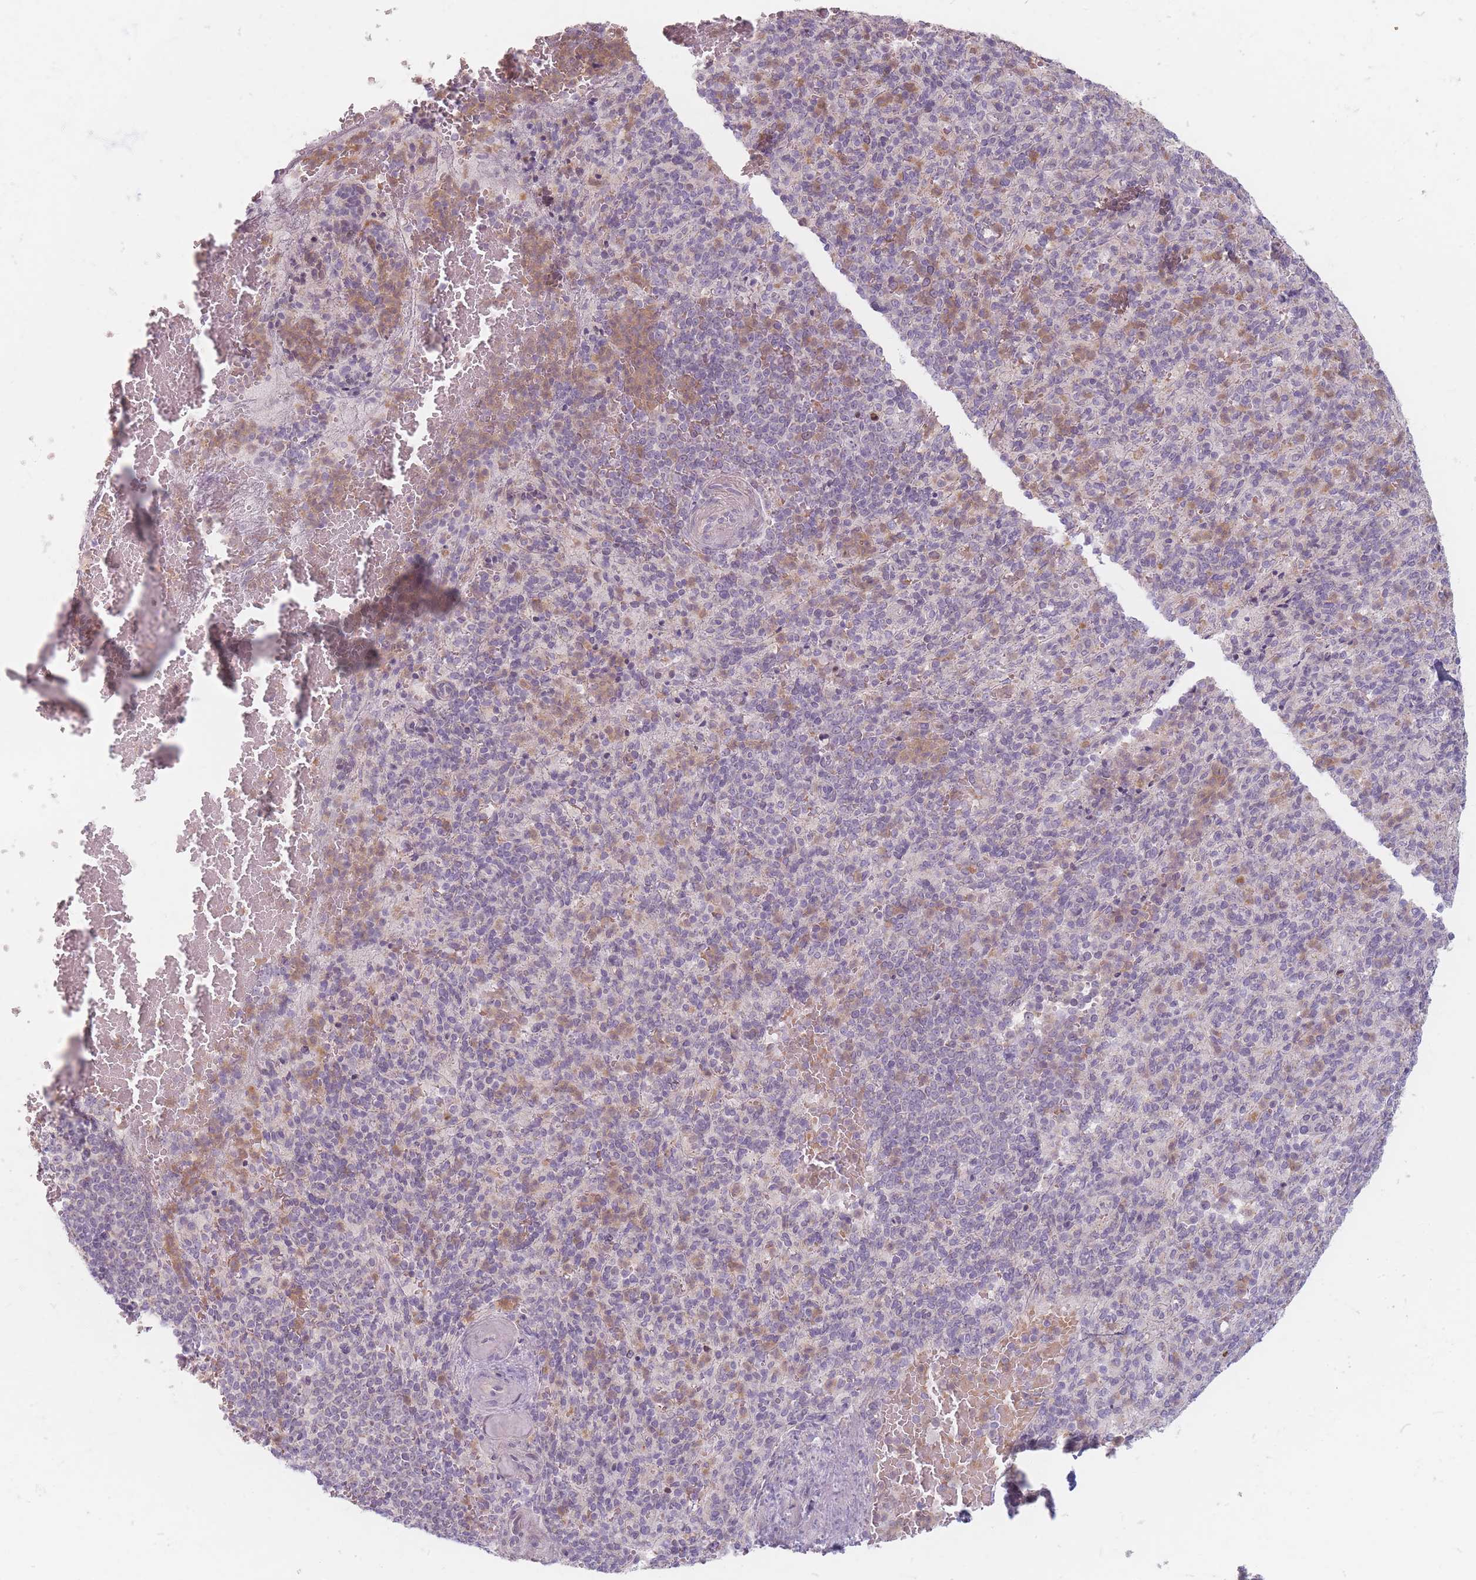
{"staining": {"intensity": "strong", "quantity": "<25%", "location": "cytoplasmic/membranous"}, "tissue": "spleen", "cell_type": "Cells in red pulp", "image_type": "normal", "snomed": [{"axis": "morphology", "description": "Normal tissue, NOS"}, {"axis": "topography", "description": "Spleen"}], "caption": "Normal spleen displays strong cytoplasmic/membranous positivity in approximately <25% of cells in red pulp The protein of interest is shown in brown color, while the nuclei are stained blue..", "gene": "CHCHD7", "patient": {"sex": "female", "age": 74}}